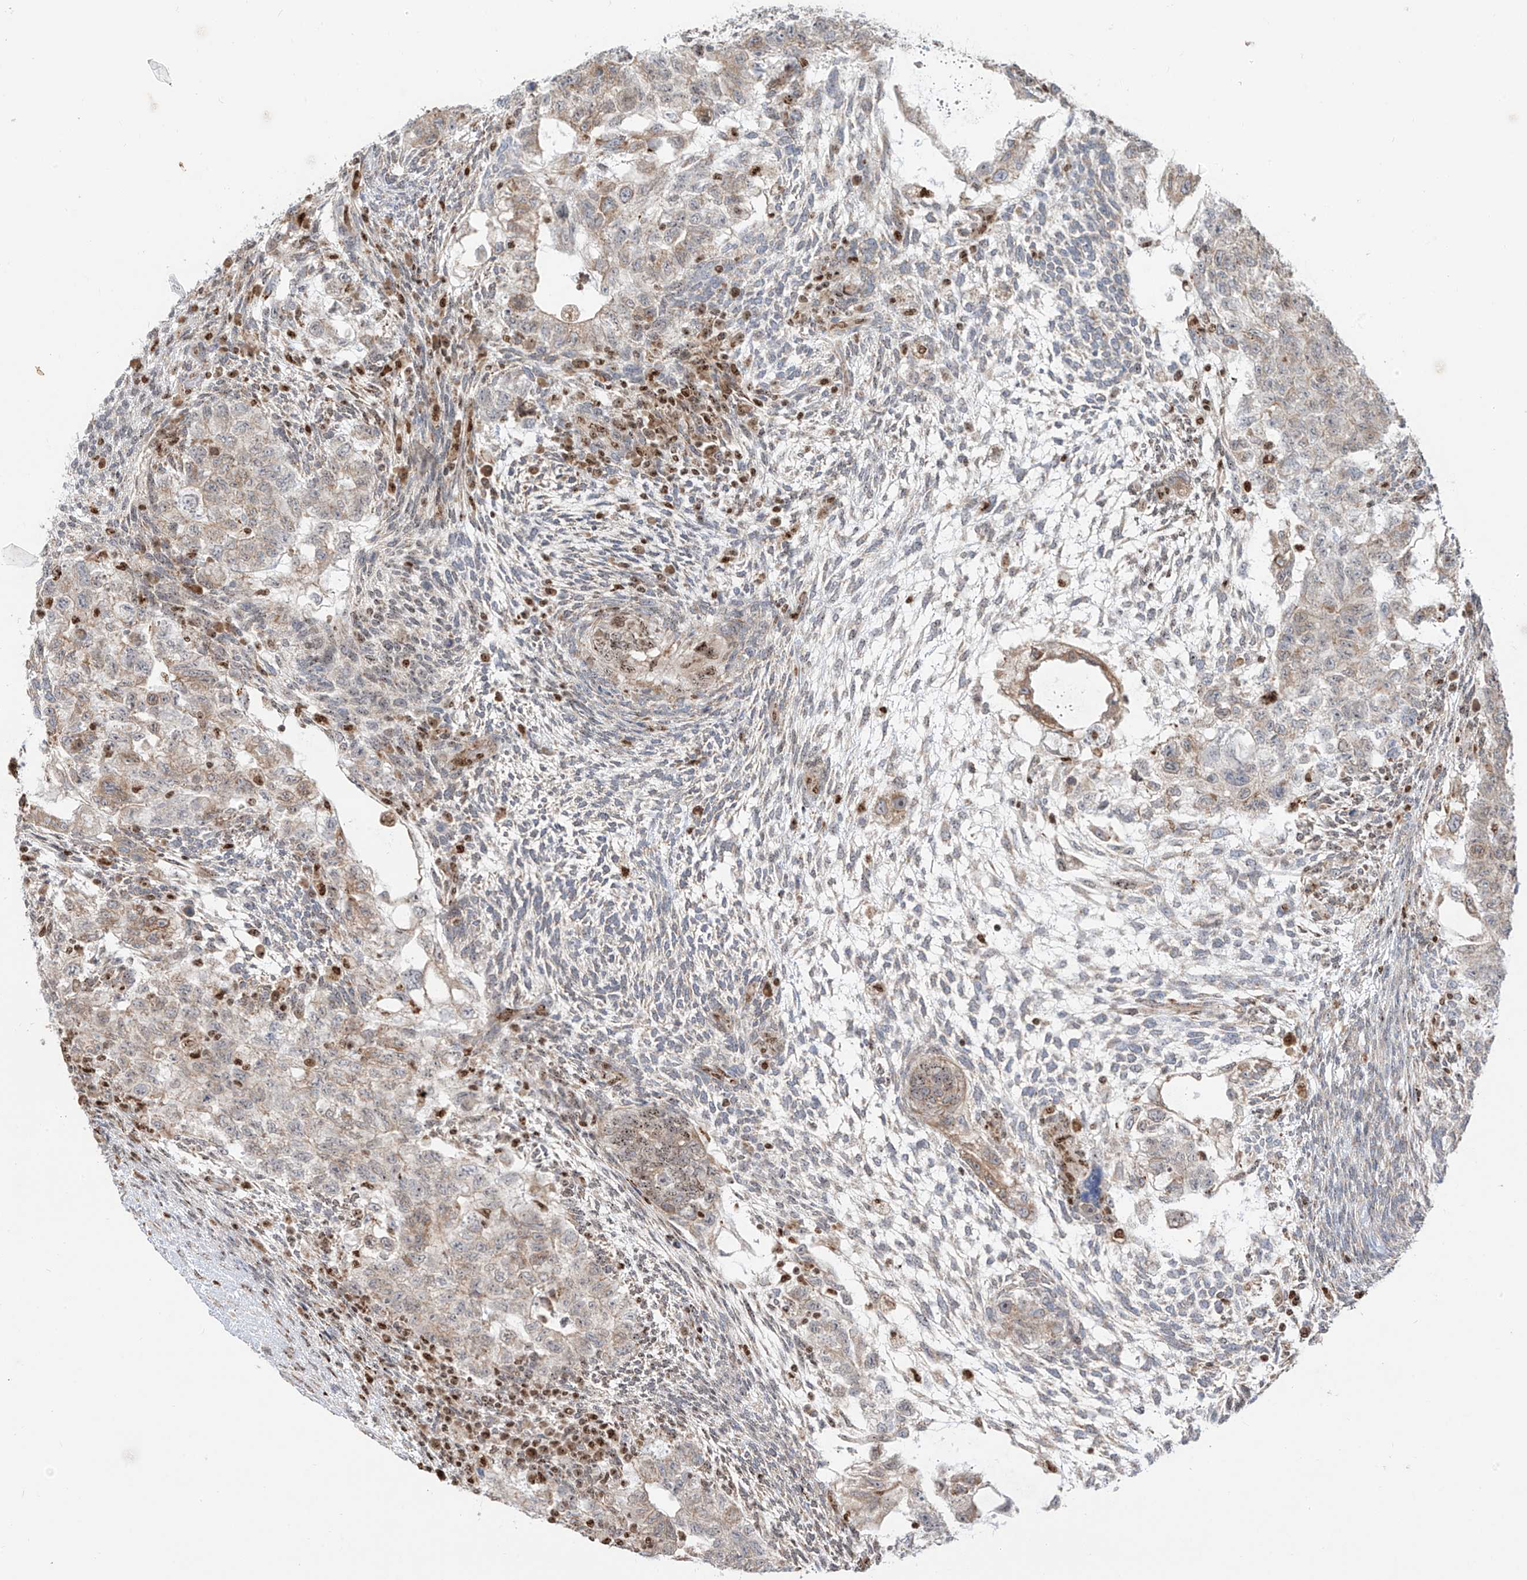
{"staining": {"intensity": "weak", "quantity": "25%-75%", "location": "cytoplasmic/membranous,nuclear"}, "tissue": "testis cancer", "cell_type": "Tumor cells", "image_type": "cancer", "snomed": [{"axis": "morphology", "description": "Normal tissue, NOS"}, {"axis": "morphology", "description": "Carcinoma, Embryonal, NOS"}, {"axis": "topography", "description": "Testis"}], "caption": "DAB immunohistochemical staining of human testis cancer reveals weak cytoplasmic/membranous and nuclear protein positivity in about 25%-75% of tumor cells. Immunohistochemistry stains the protein of interest in brown and the nuclei are stained blue.", "gene": "ZBTB8A", "patient": {"sex": "male", "age": 36}}